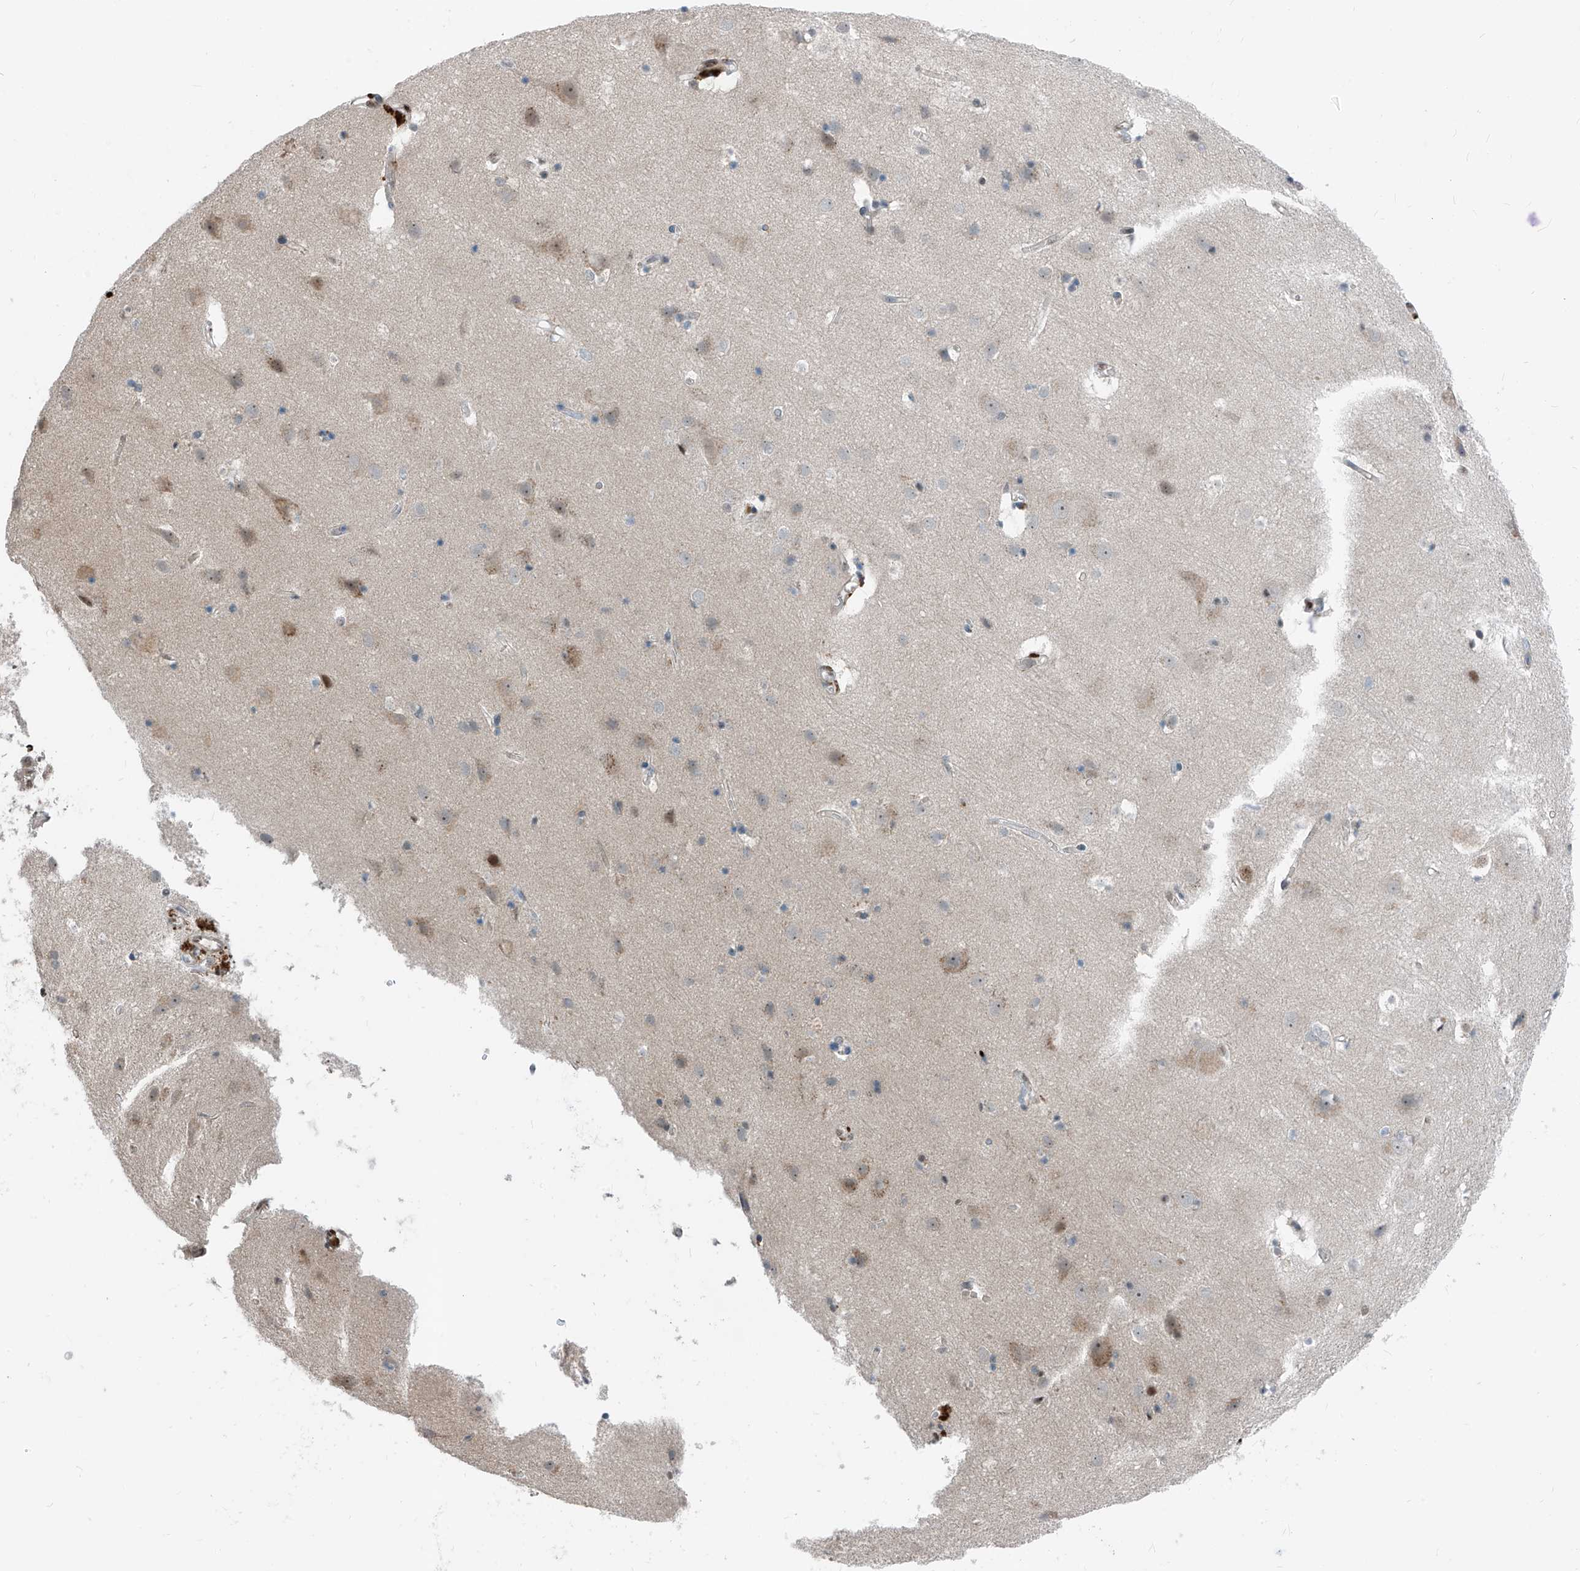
{"staining": {"intensity": "weak", "quantity": "25%-75%", "location": "nuclear"}, "tissue": "cerebral cortex", "cell_type": "Endothelial cells", "image_type": "normal", "snomed": [{"axis": "morphology", "description": "Normal tissue, NOS"}, {"axis": "topography", "description": "Cerebral cortex"}], "caption": "Immunohistochemical staining of benign cerebral cortex reveals low levels of weak nuclear expression in approximately 25%-75% of endothelial cells.", "gene": "RBP7", "patient": {"sex": "male", "age": 54}}